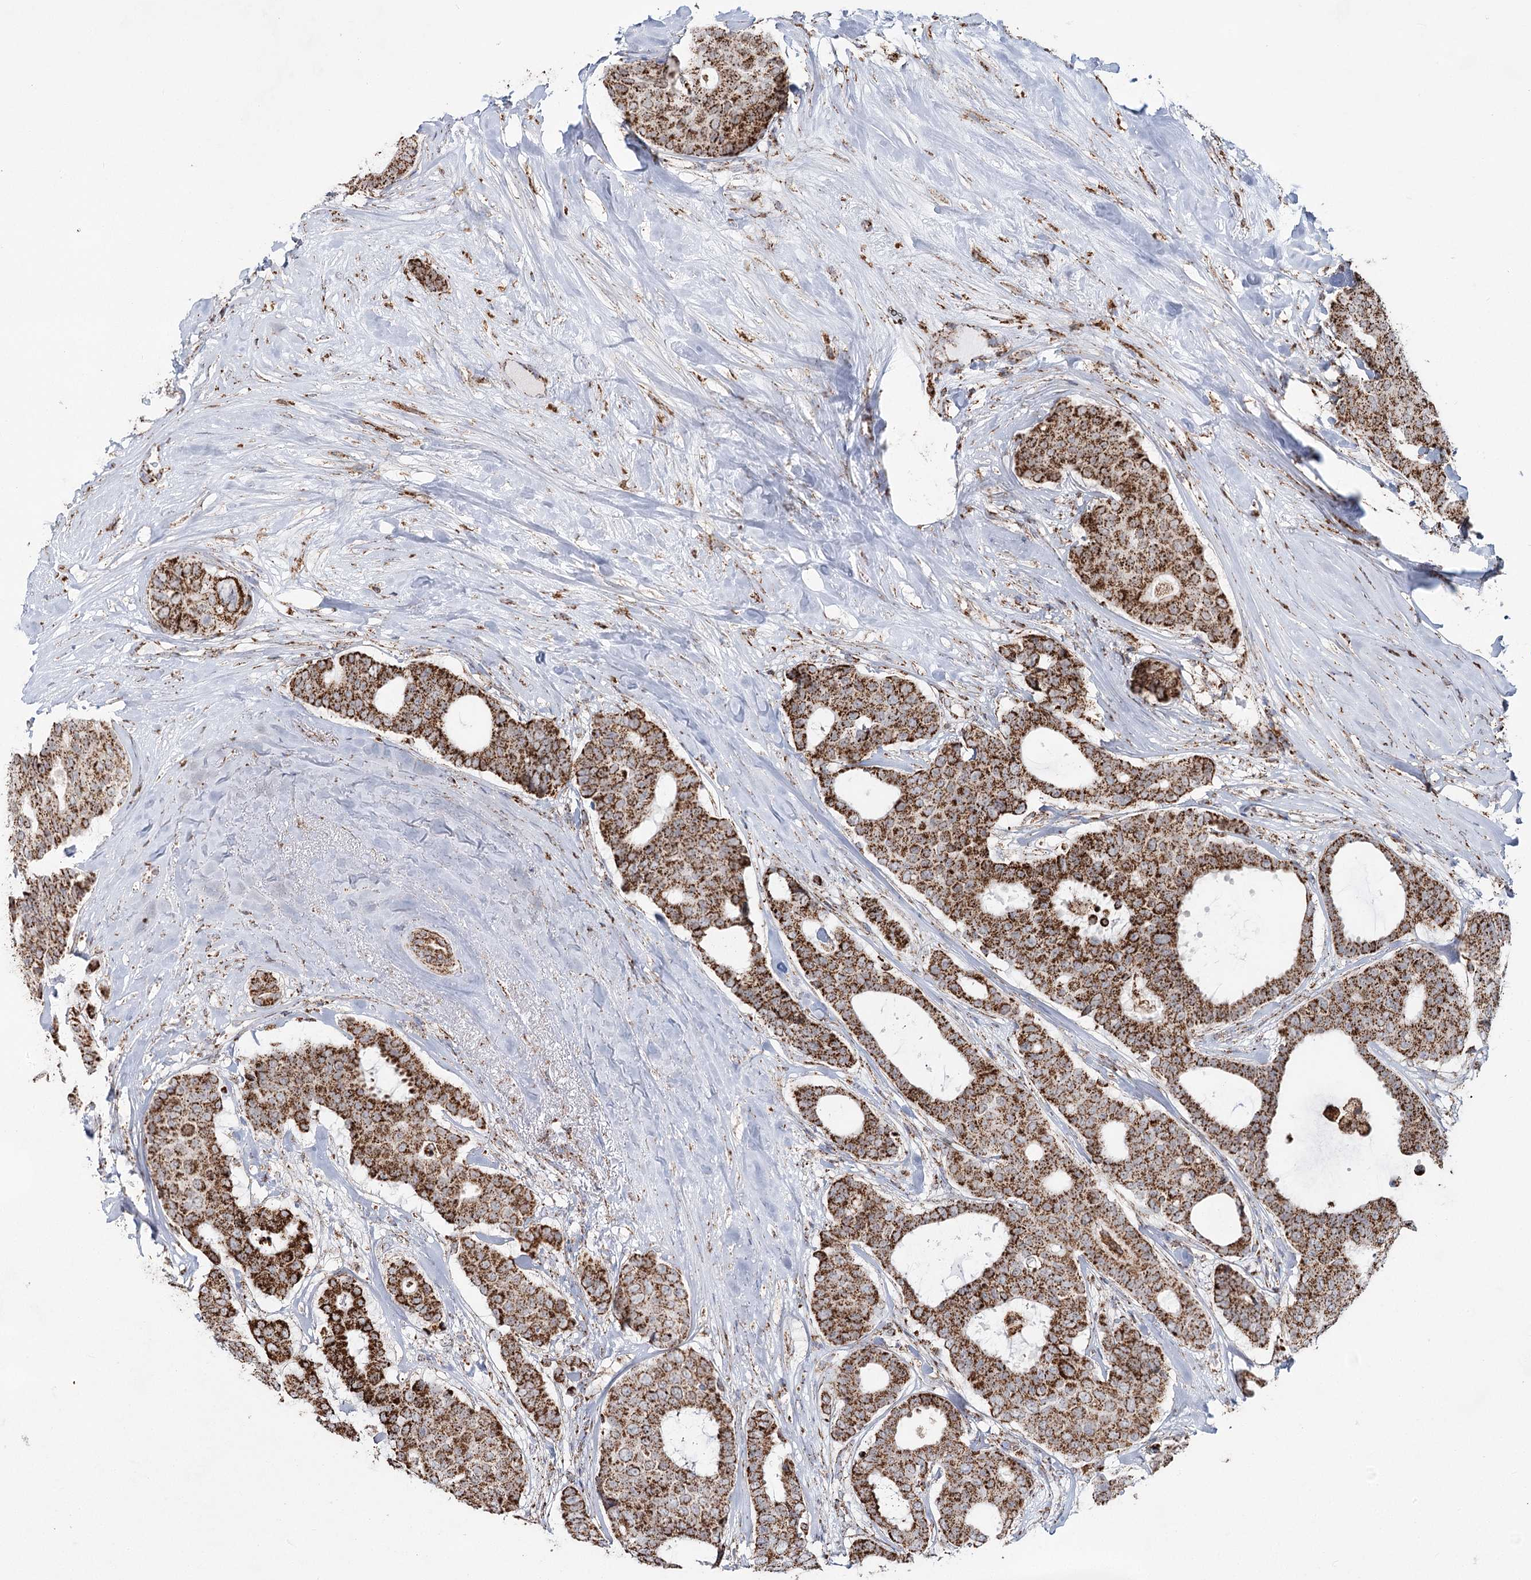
{"staining": {"intensity": "strong", "quantity": ">75%", "location": "cytoplasmic/membranous"}, "tissue": "breast cancer", "cell_type": "Tumor cells", "image_type": "cancer", "snomed": [{"axis": "morphology", "description": "Duct carcinoma"}, {"axis": "topography", "description": "Breast"}], "caption": "Protein expression analysis of breast intraductal carcinoma shows strong cytoplasmic/membranous positivity in about >75% of tumor cells. The staining was performed using DAB (3,3'-diaminobenzidine) to visualize the protein expression in brown, while the nuclei were stained in blue with hematoxylin (Magnification: 20x).", "gene": "CWF19L1", "patient": {"sex": "female", "age": 75}}